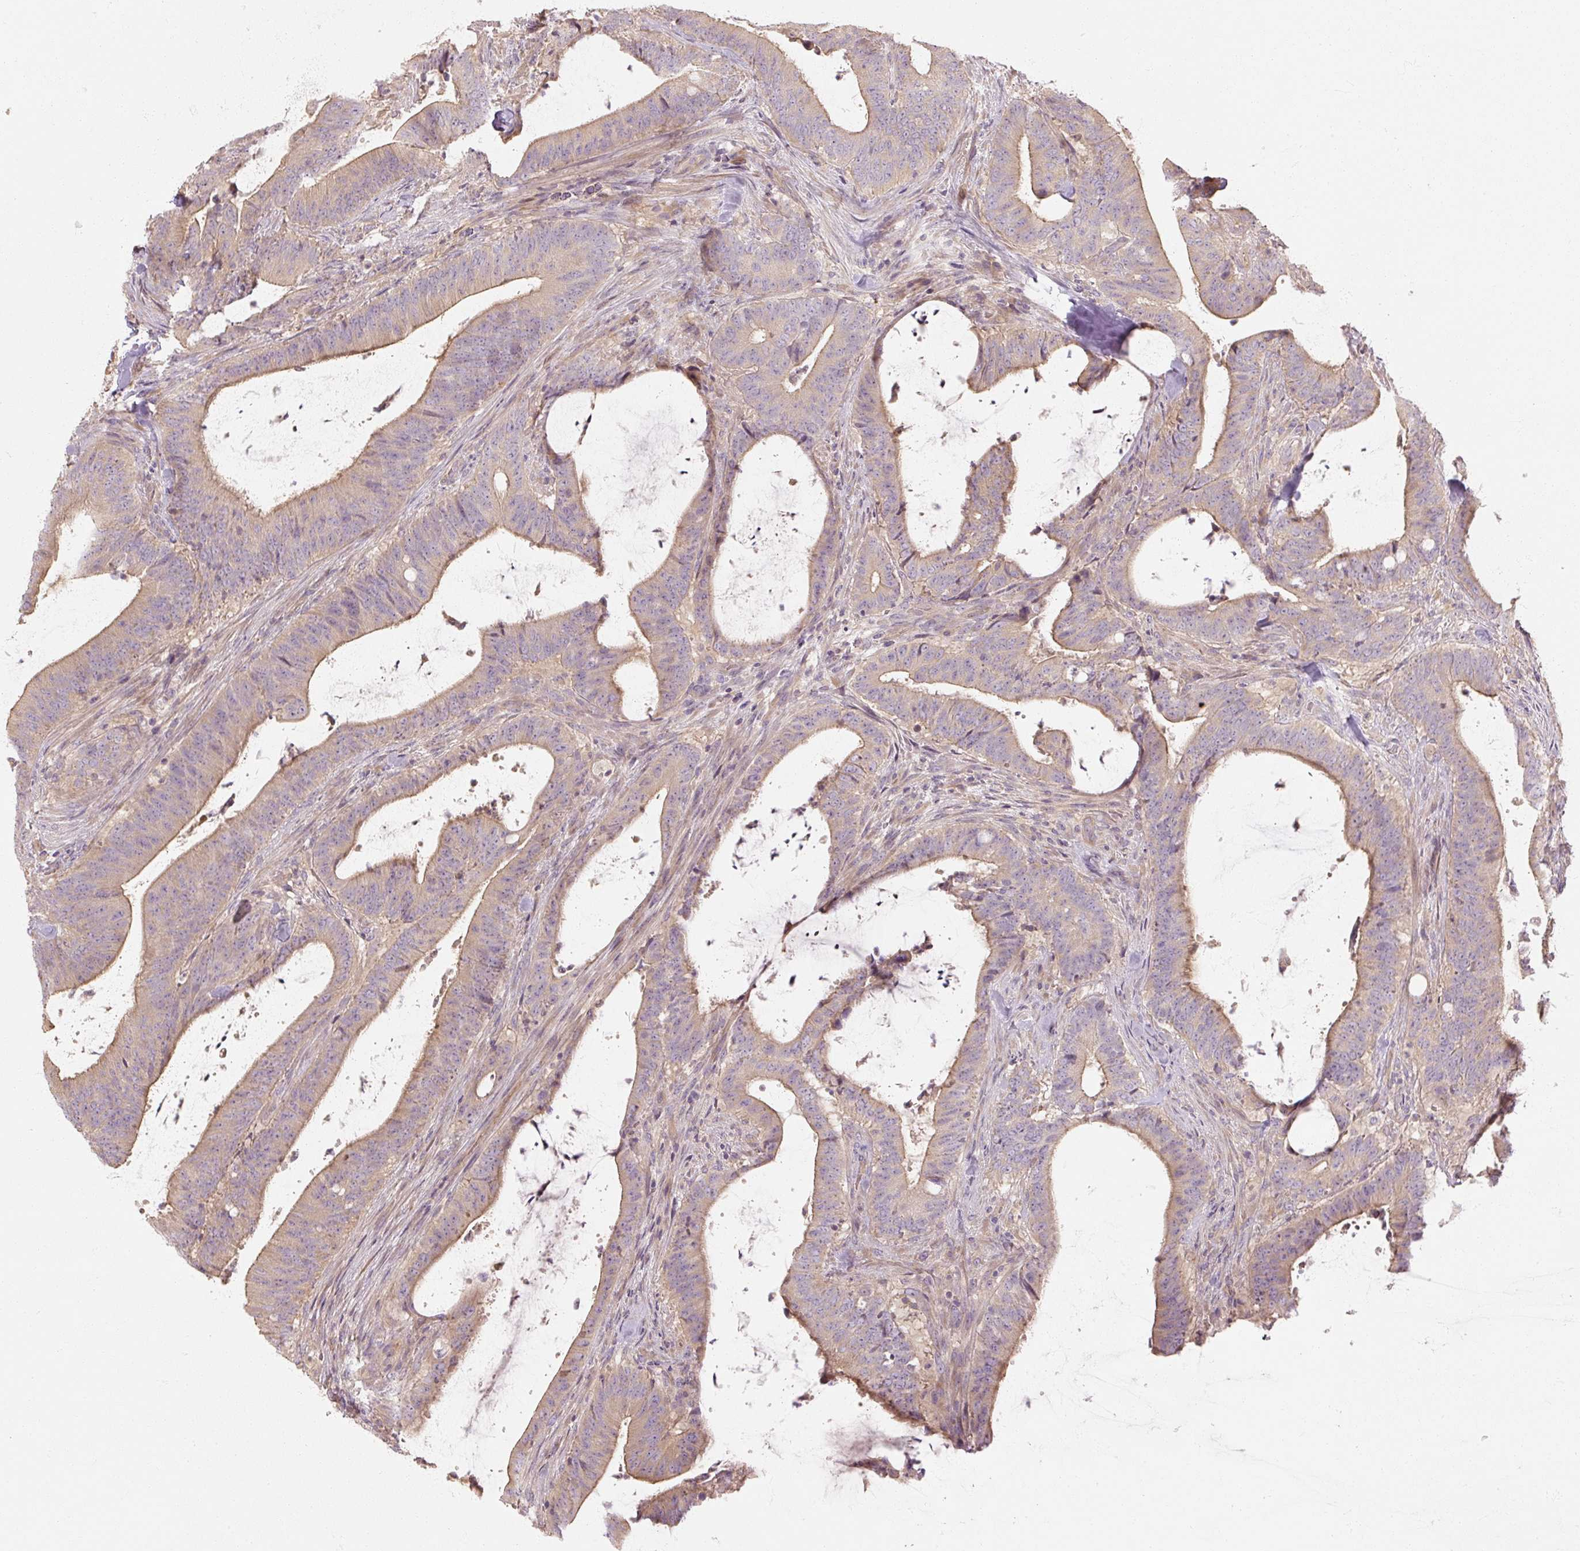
{"staining": {"intensity": "moderate", "quantity": "25%-75%", "location": "cytoplasmic/membranous"}, "tissue": "colorectal cancer", "cell_type": "Tumor cells", "image_type": "cancer", "snomed": [{"axis": "morphology", "description": "Adenocarcinoma, NOS"}, {"axis": "topography", "description": "Colon"}], "caption": "DAB (3,3'-diaminobenzidine) immunohistochemical staining of human colorectal adenocarcinoma exhibits moderate cytoplasmic/membranous protein staining in approximately 25%-75% of tumor cells. Nuclei are stained in blue.", "gene": "RB1CC1", "patient": {"sex": "female", "age": 43}}